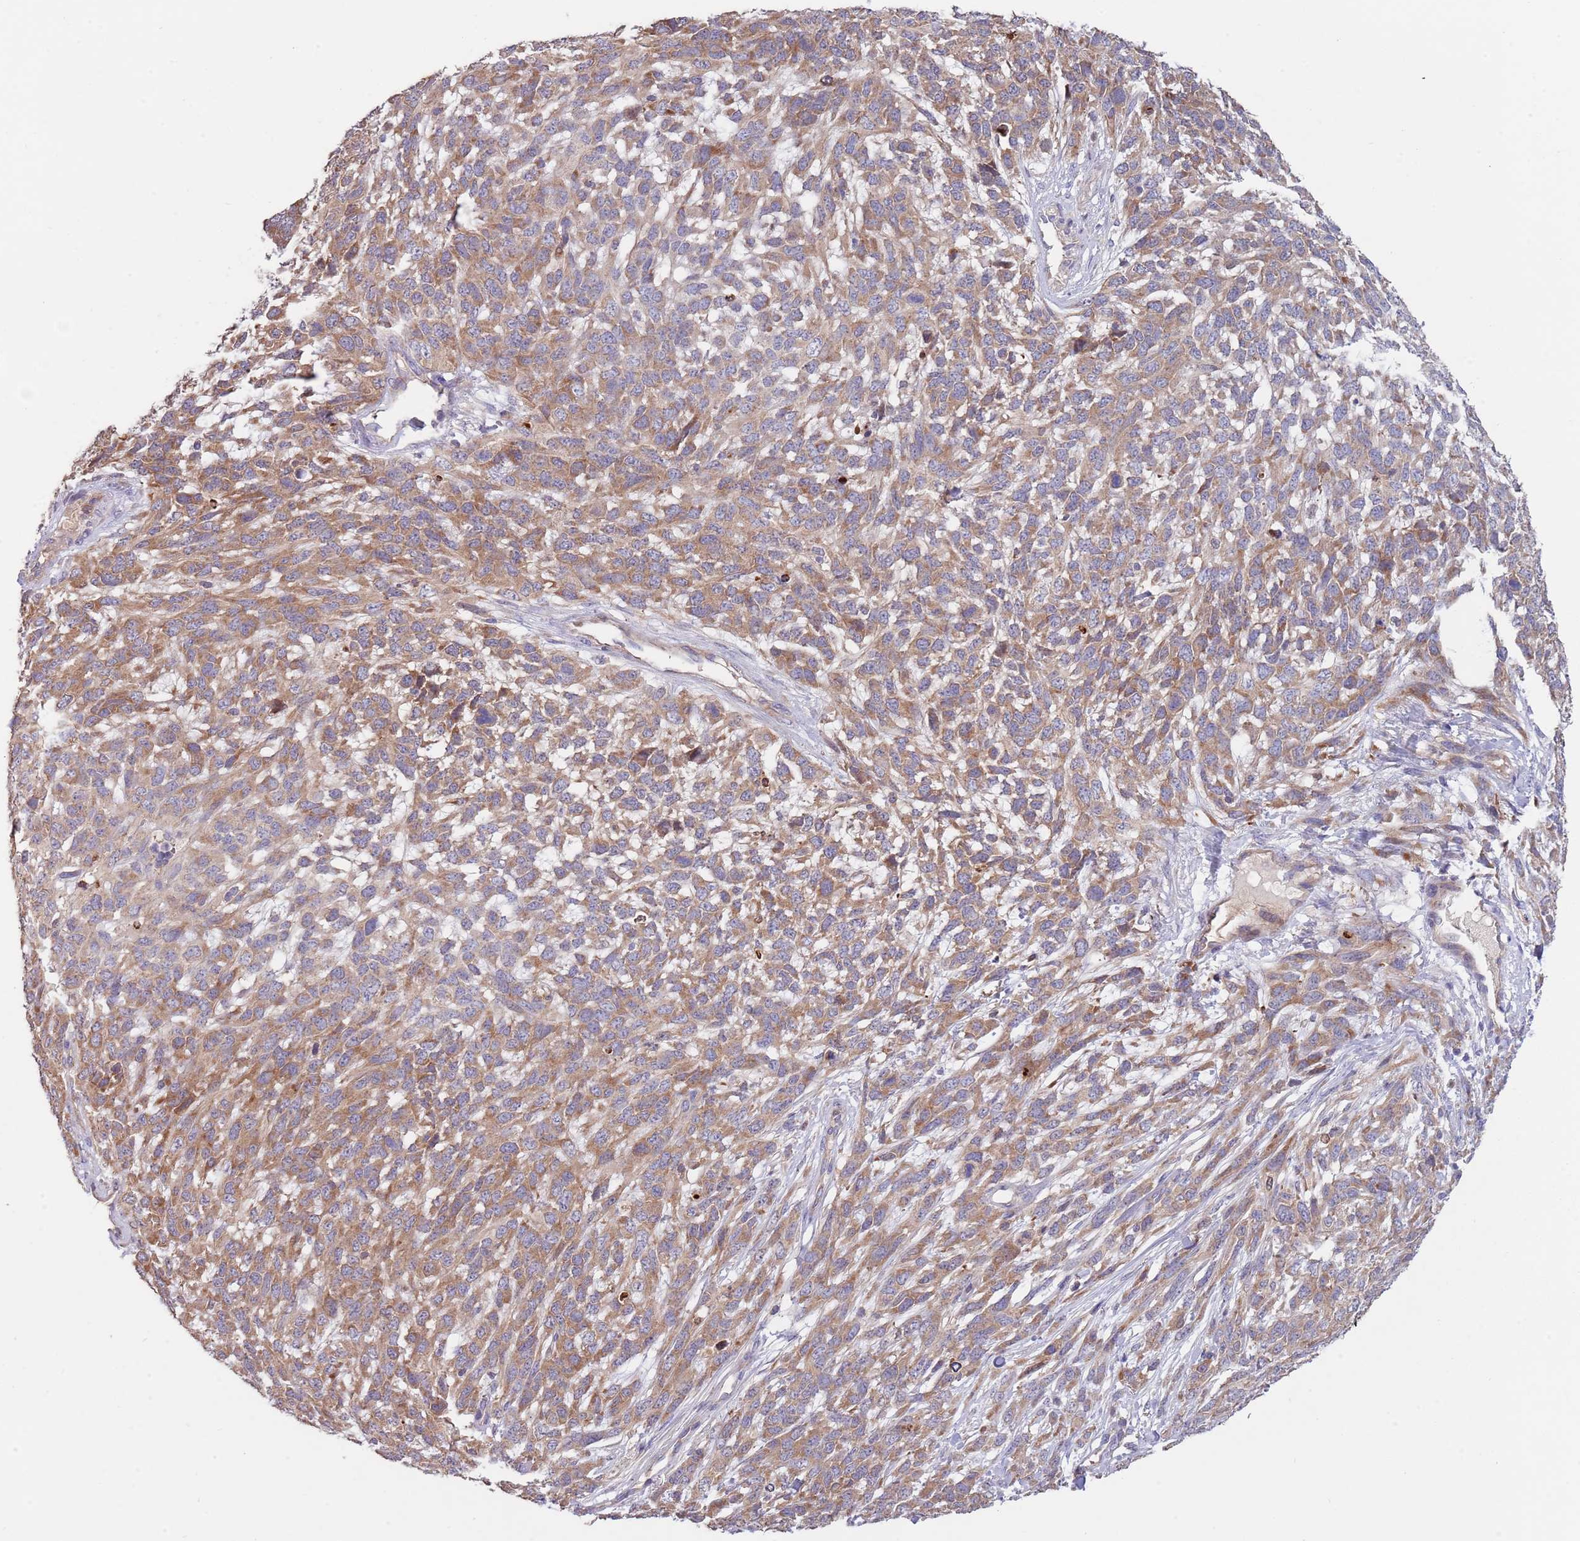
{"staining": {"intensity": "moderate", "quantity": ">75%", "location": "cytoplasmic/membranous"}, "tissue": "melanoma", "cell_type": "Tumor cells", "image_type": "cancer", "snomed": [{"axis": "morphology", "description": "Normal morphology"}, {"axis": "morphology", "description": "Malignant melanoma, NOS"}, {"axis": "topography", "description": "Skin"}], "caption": "Moderate cytoplasmic/membranous positivity is seen in approximately >75% of tumor cells in malignant melanoma.", "gene": "ABCC10", "patient": {"sex": "female", "age": 72}}